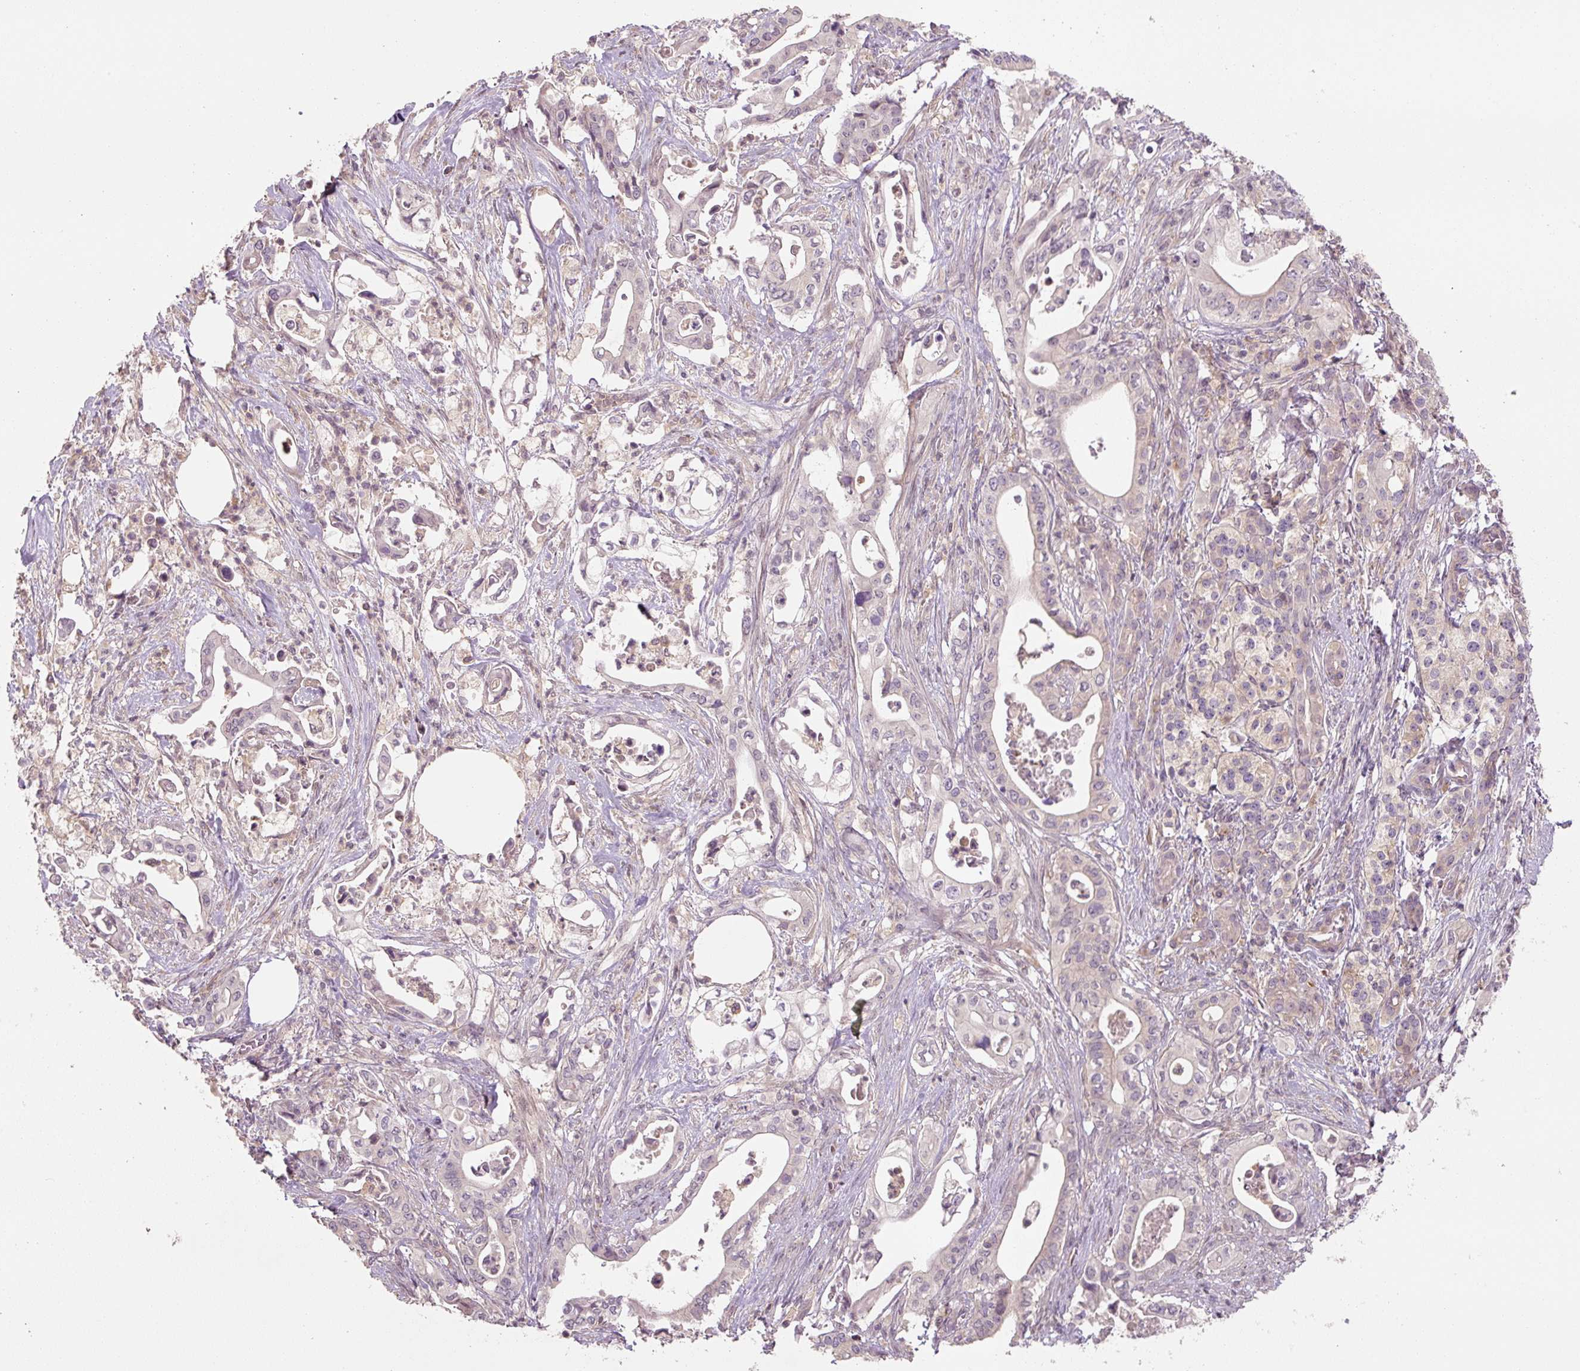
{"staining": {"intensity": "negative", "quantity": "none", "location": "none"}, "tissue": "pancreatic cancer", "cell_type": "Tumor cells", "image_type": "cancer", "snomed": [{"axis": "morphology", "description": "Adenocarcinoma, NOS"}, {"axis": "topography", "description": "Pancreas"}], "caption": "High power microscopy photomicrograph of an immunohistochemistry image of pancreatic cancer, revealing no significant expression in tumor cells.", "gene": "C2orf73", "patient": {"sex": "female", "age": 77}}